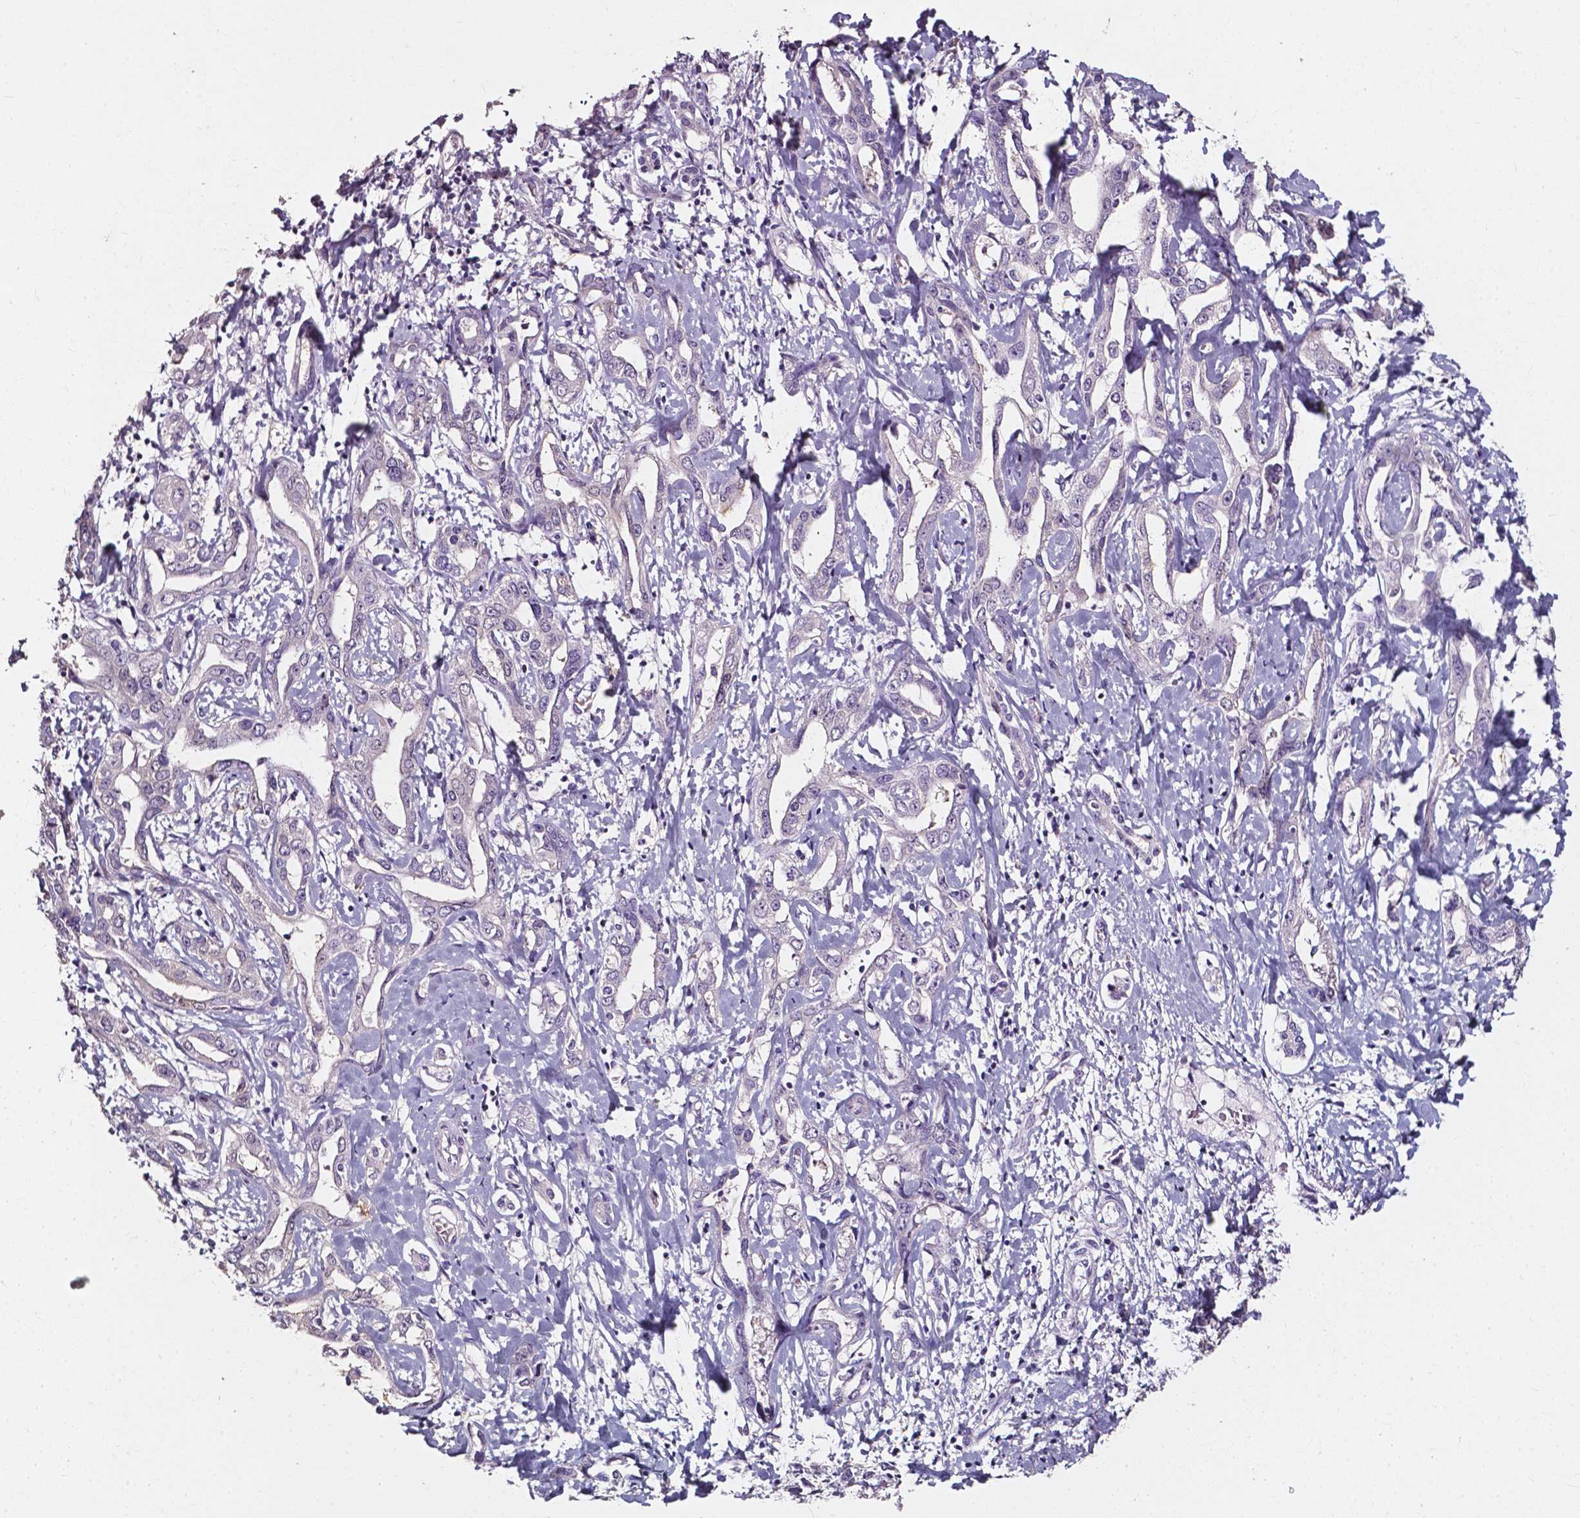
{"staining": {"intensity": "negative", "quantity": "none", "location": "none"}, "tissue": "liver cancer", "cell_type": "Tumor cells", "image_type": "cancer", "snomed": [{"axis": "morphology", "description": "Cholangiocarcinoma"}, {"axis": "topography", "description": "Liver"}], "caption": "This is a image of IHC staining of liver cancer (cholangiocarcinoma), which shows no positivity in tumor cells. (DAB immunohistochemistry (IHC), high magnification).", "gene": "AKR1B10", "patient": {"sex": "male", "age": 59}}